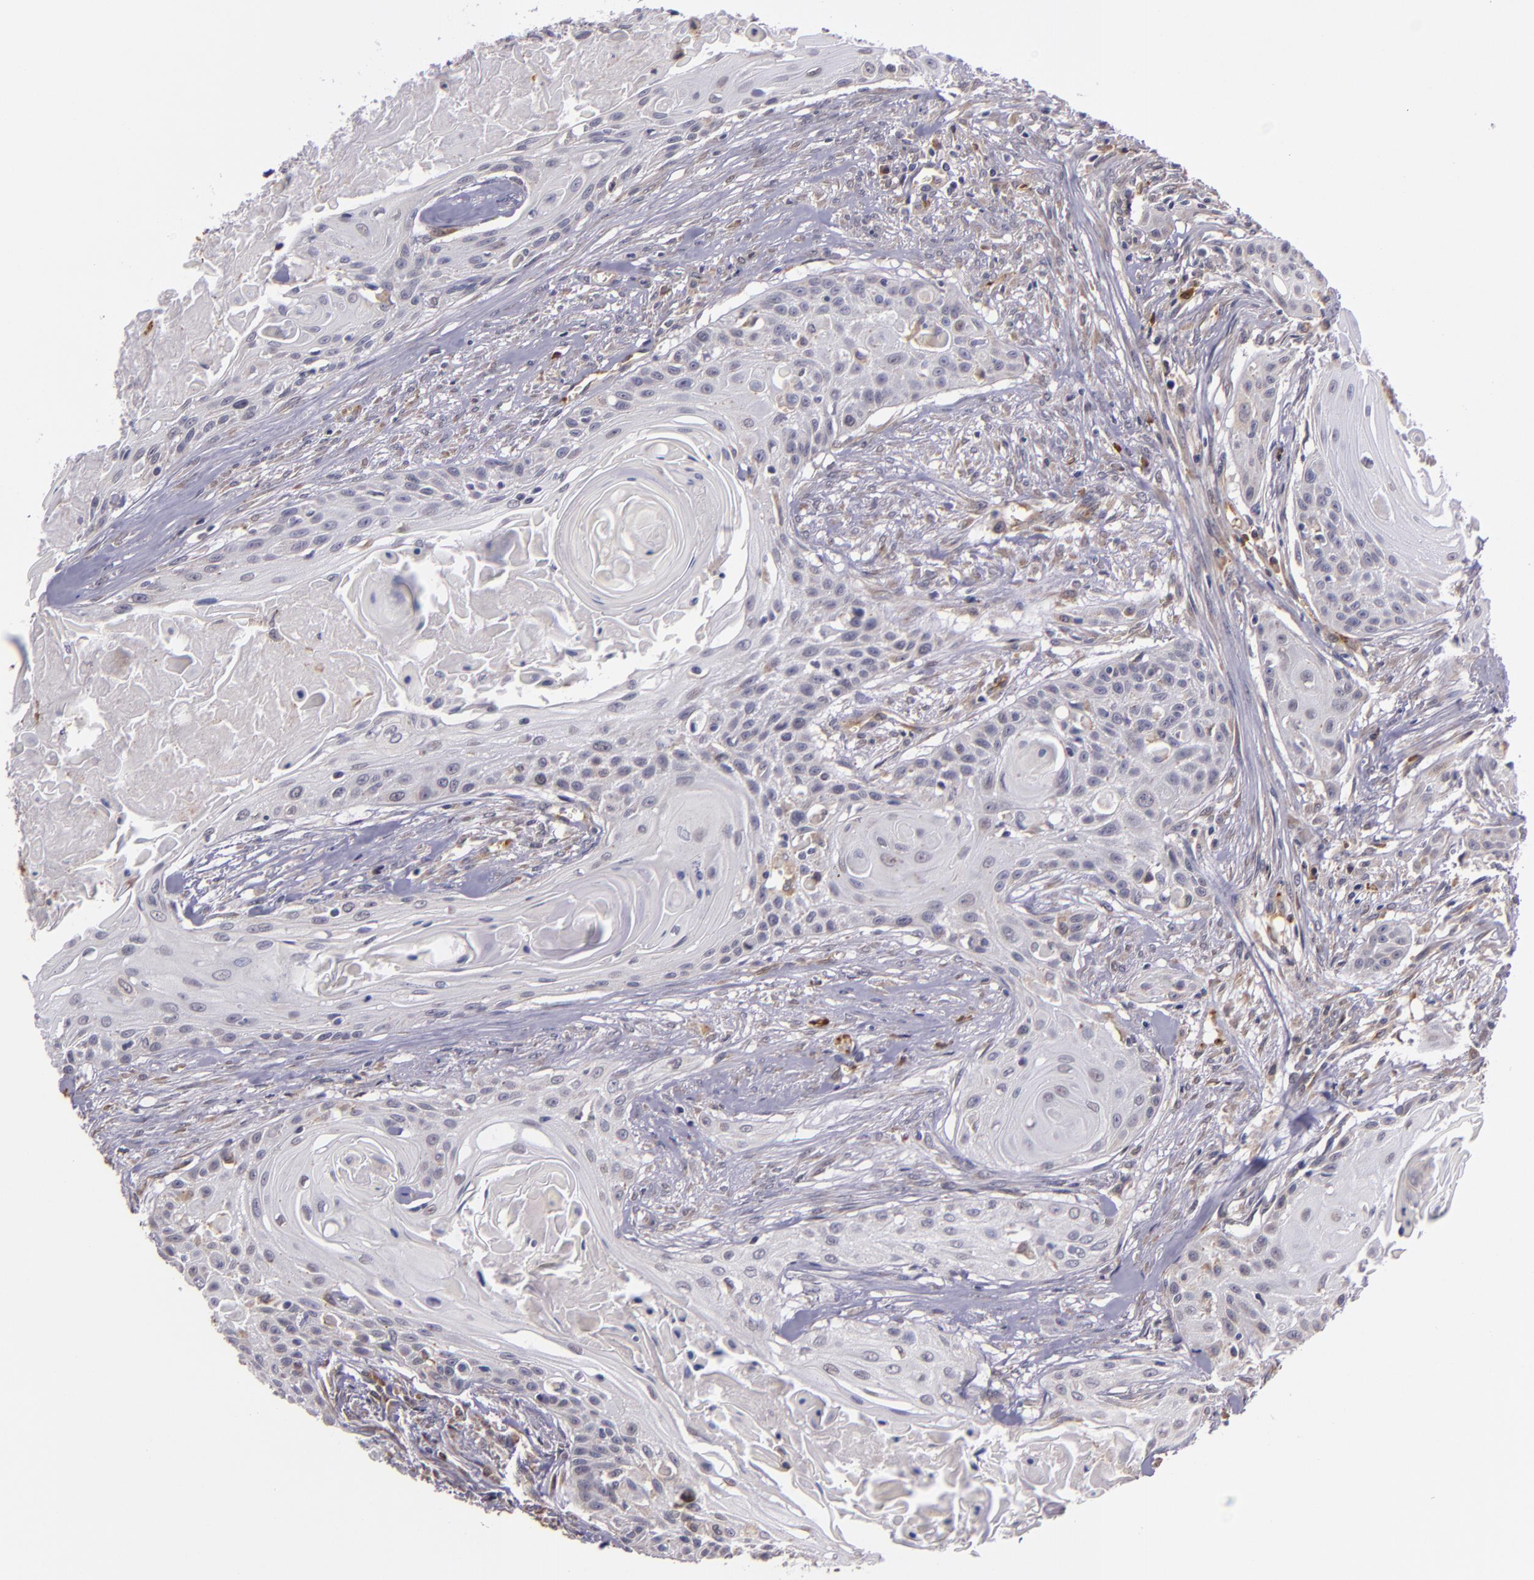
{"staining": {"intensity": "negative", "quantity": "none", "location": "none"}, "tissue": "head and neck cancer", "cell_type": "Tumor cells", "image_type": "cancer", "snomed": [{"axis": "morphology", "description": "Squamous cell carcinoma, NOS"}, {"axis": "morphology", "description": "Squamous cell carcinoma, metastatic, NOS"}, {"axis": "topography", "description": "Lymph node"}, {"axis": "topography", "description": "Salivary gland"}, {"axis": "topography", "description": "Head-Neck"}], "caption": "Histopathology image shows no protein positivity in tumor cells of head and neck cancer (squamous cell carcinoma) tissue.", "gene": "SYTL4", "patient": {"sex": "female", "age": 74}}